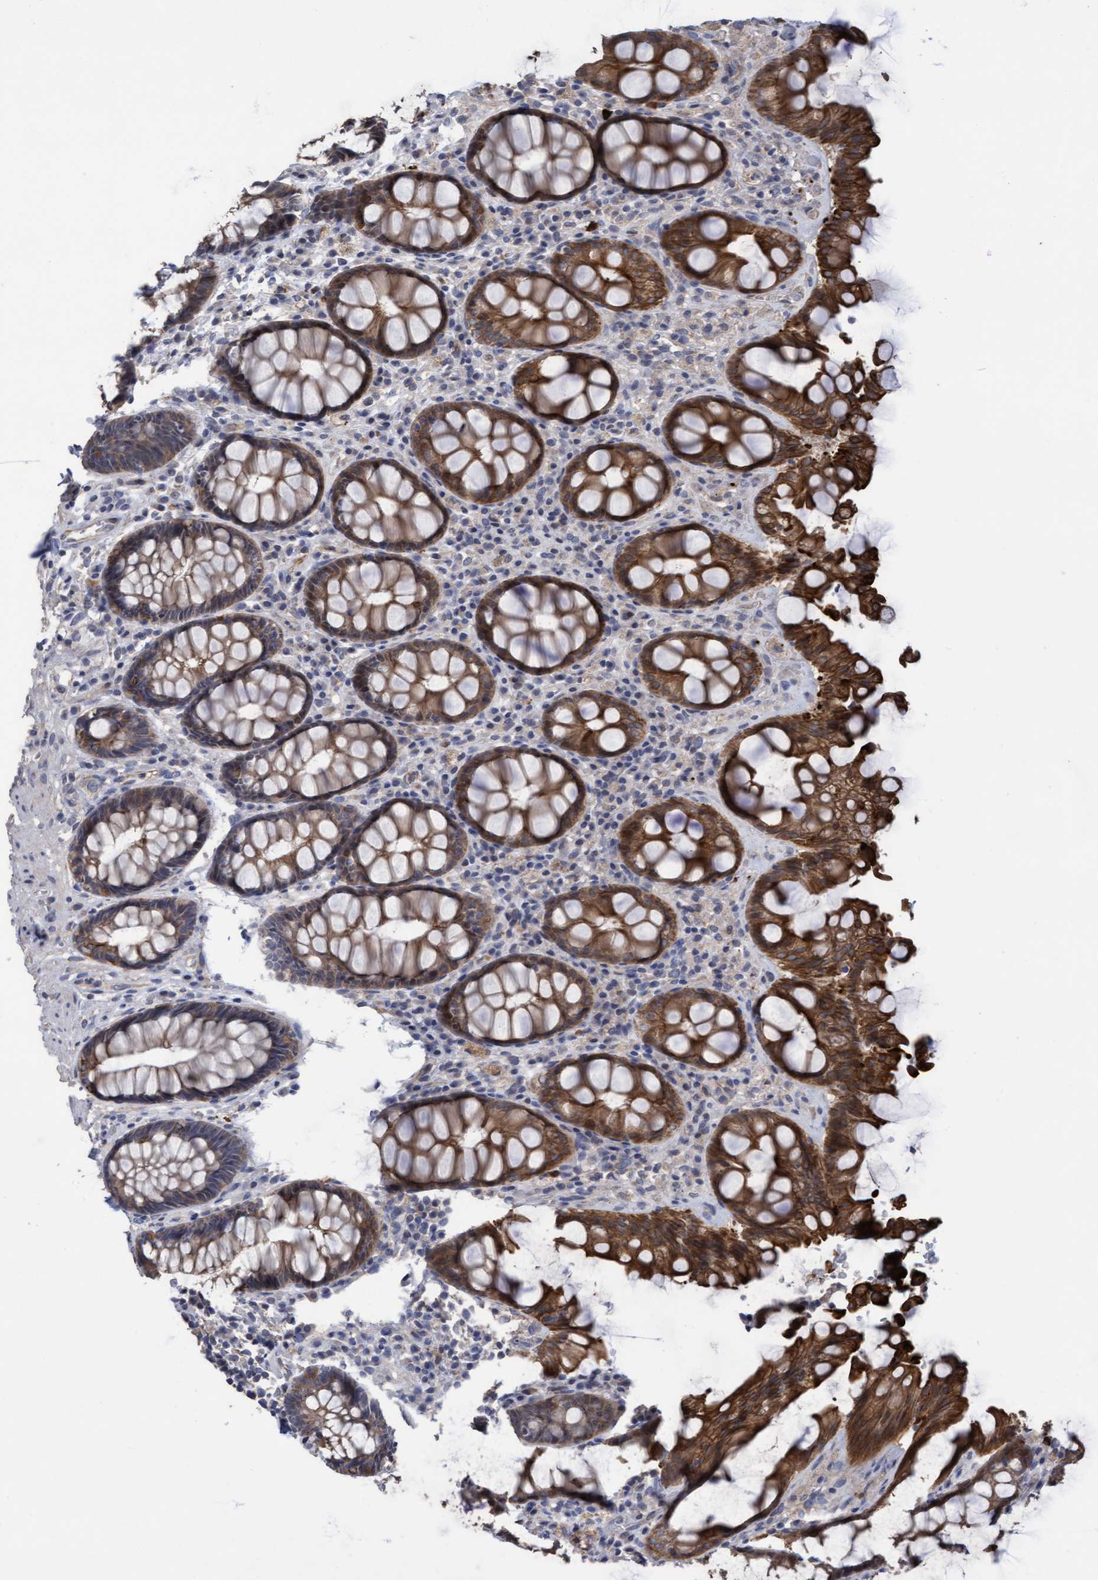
{"staining": {"intensity": "strong", "quantity": ">75%", "location": "cytoplasmic/membranous"}, "tissue": "rectum", "cell_type": "Glandular cells", "image_type": "normal", "snomed": [{"axis": "morphology", "description": "Normal tissue, NOS"}, {"axis": "topography", "description": "Rectum"}], "caption": "Protein analysis of normal rectum displays strong cytoplasmic/membranous staining in about >75% of glandular cells.", "gene": "KRT24", "patient": {"sex": "male", "age": 64}}